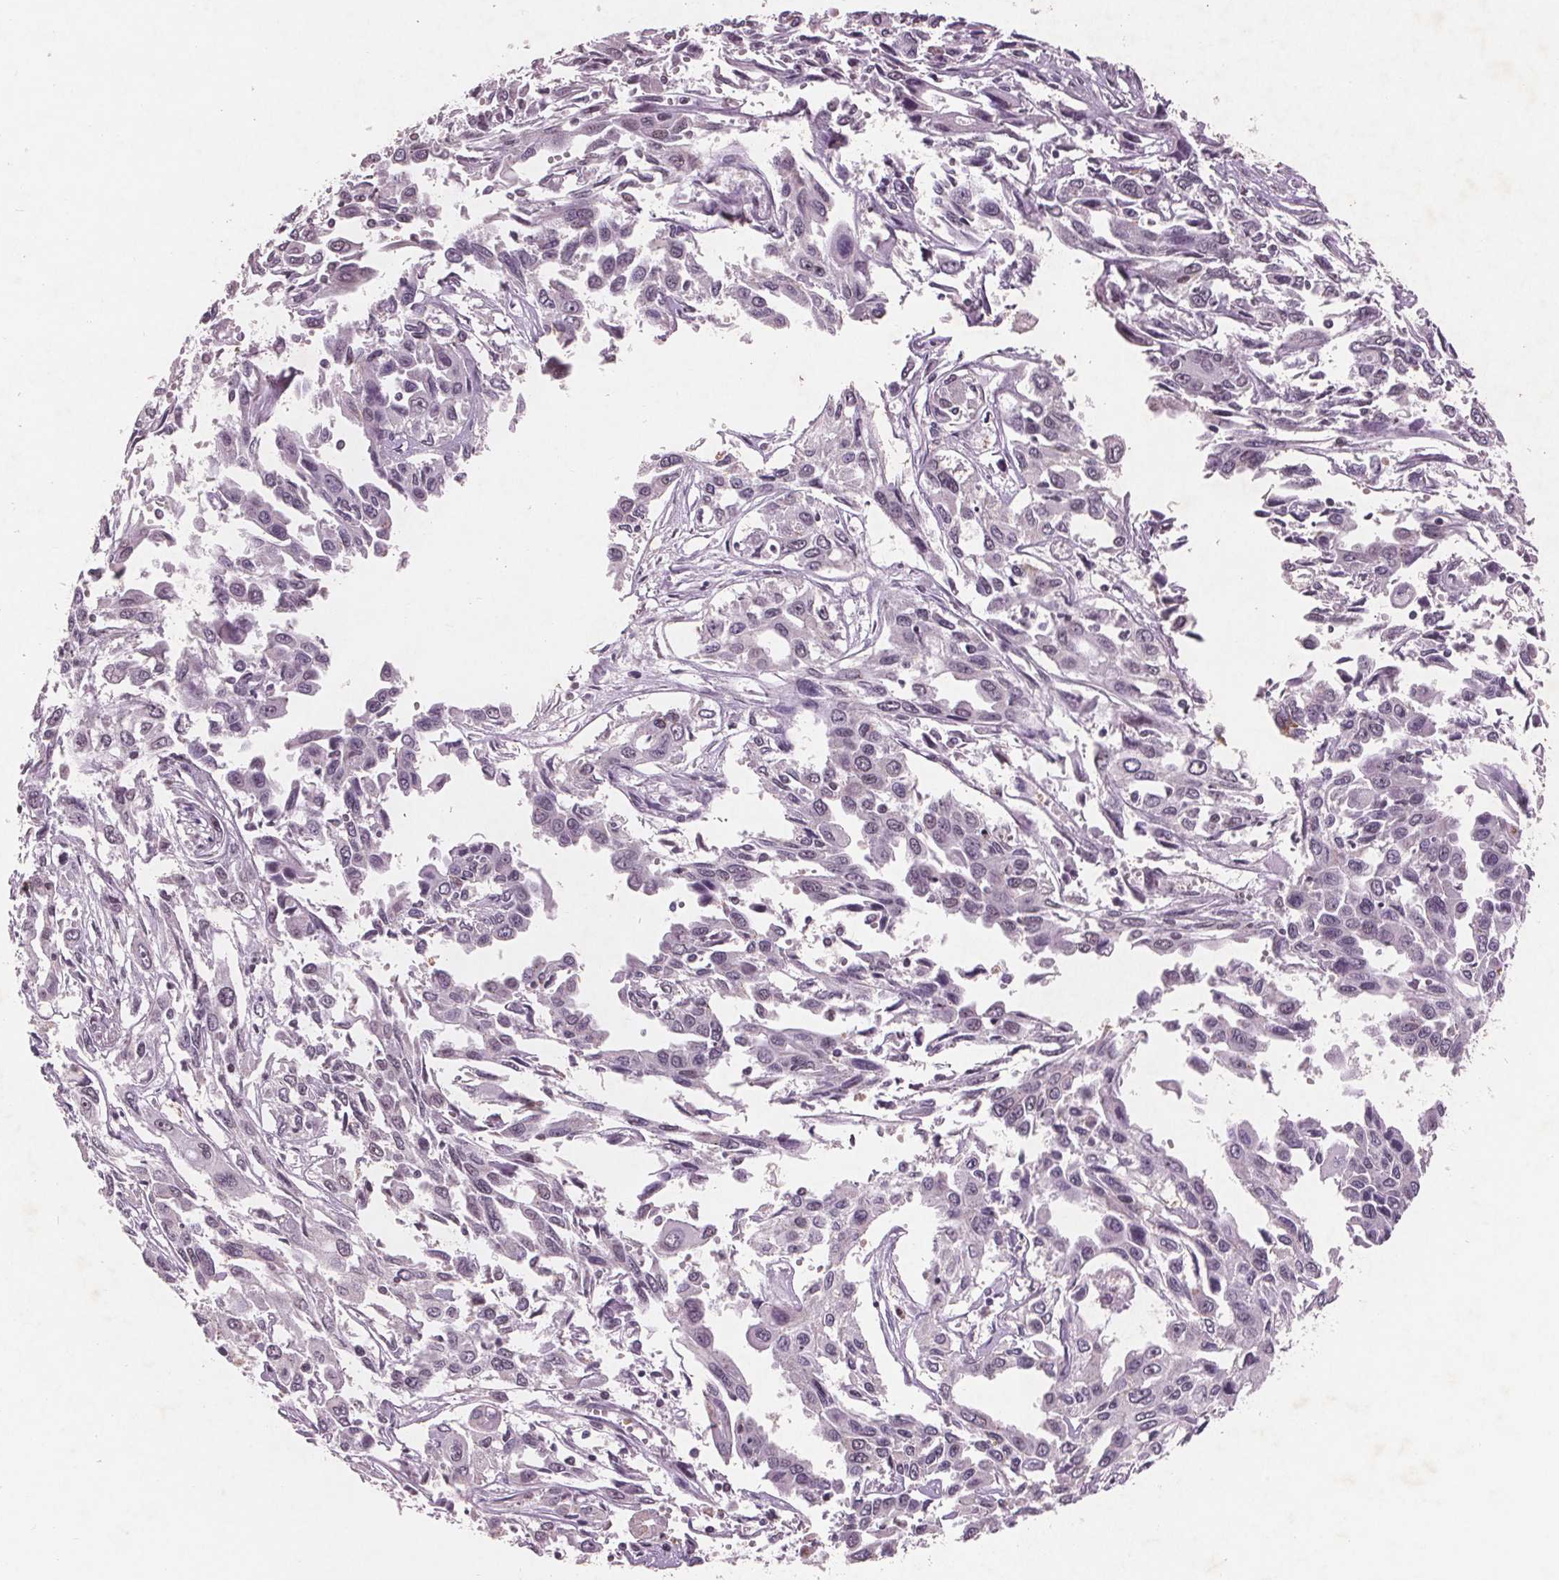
{"staining": {"intensity": "negative", "quantity": "none", "location": "none"}, "tissue": "pancreatic cancer", "cell_type": "Tumor cells", "image_type": "cancer", "snomed": [{"axis": "morphology", "description": "Adenocarcinoma, NOS"}, {"axis": "topography", "description": "Pancreas"}], "caption": "Pancreatic cancer was stained to show a protein in brown. There is no significant staining in tumor cells.", "gene": "RPS6KA2", "patient": {"sex": "female", "age": 55}}